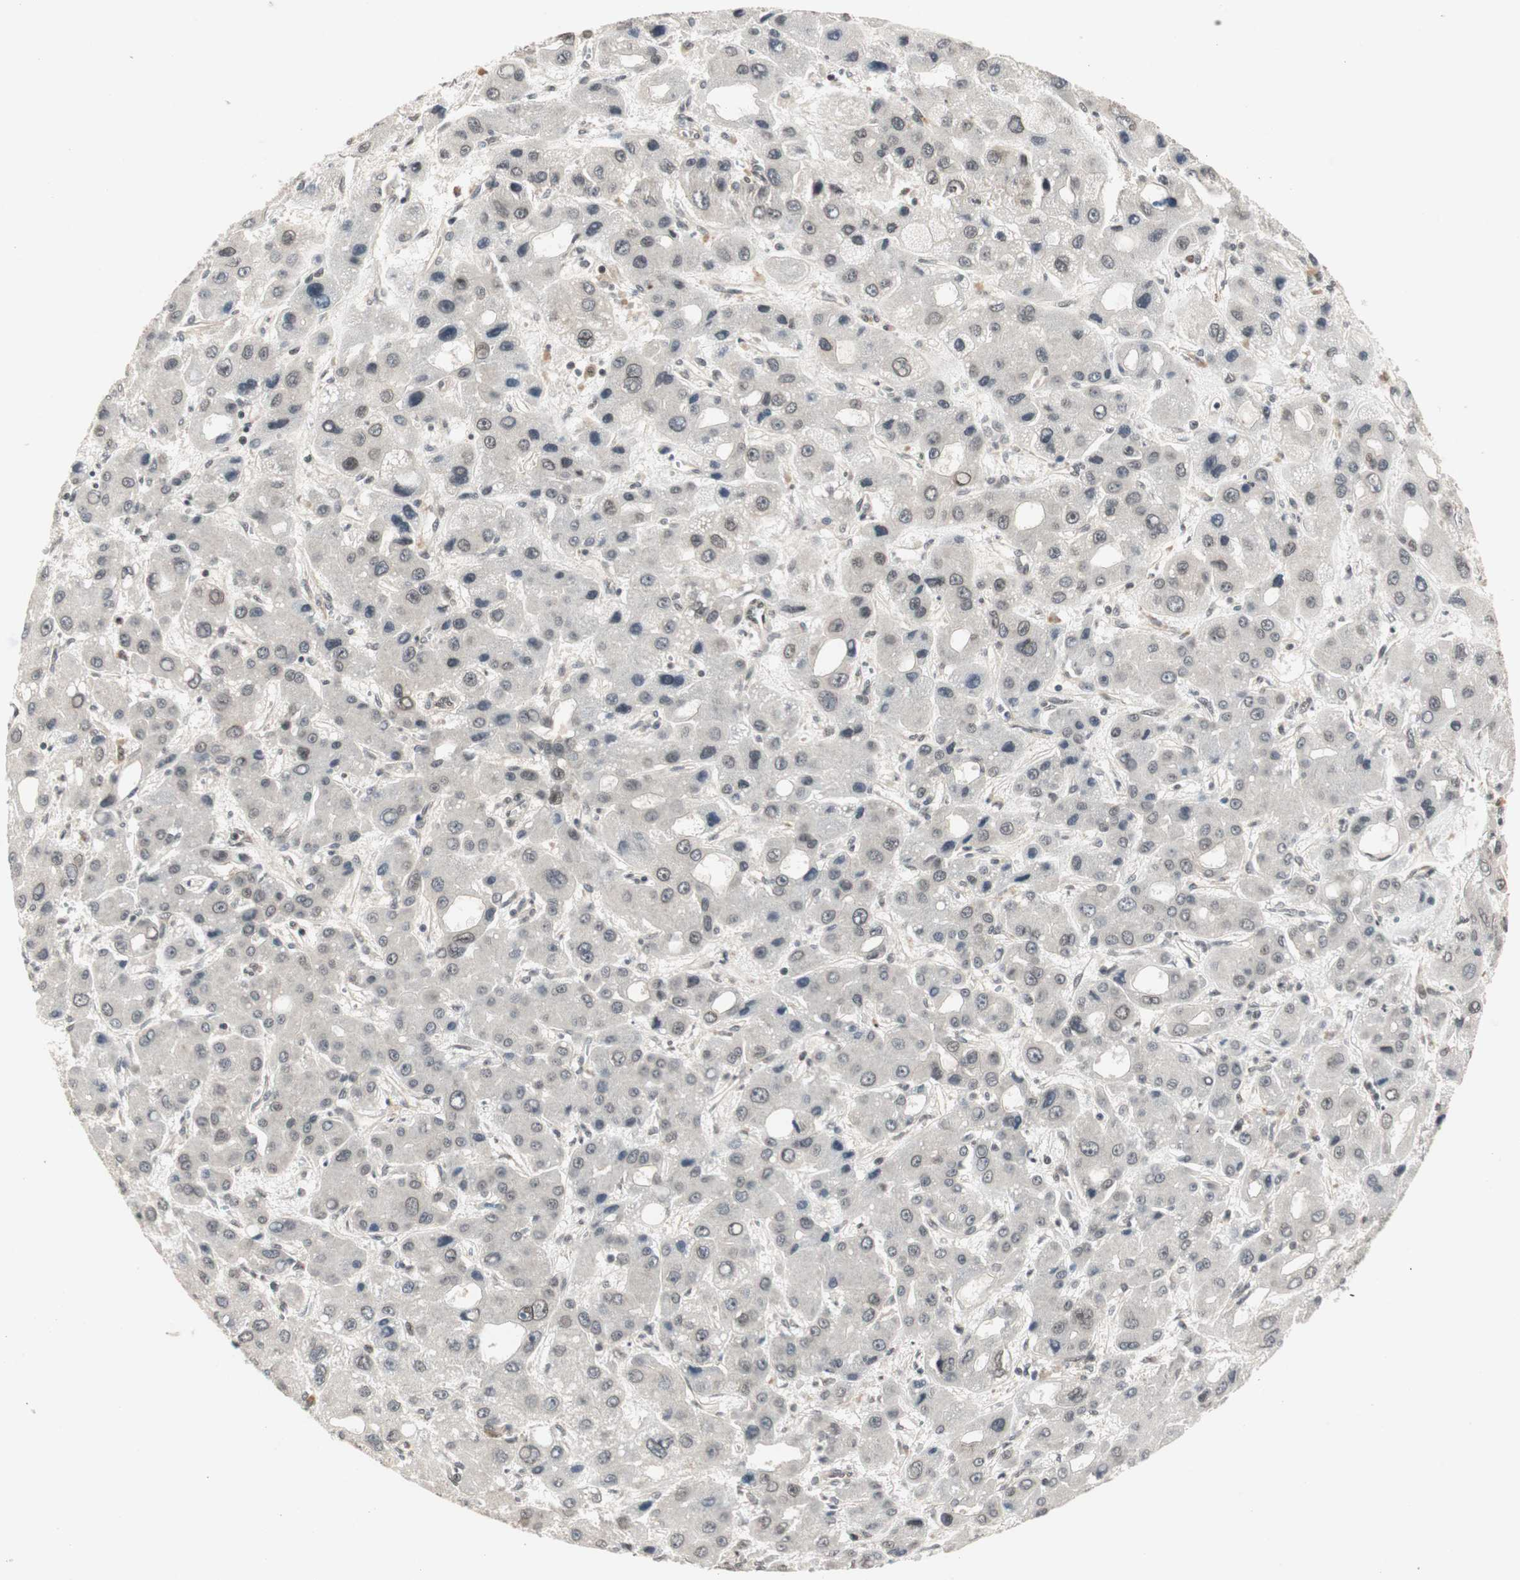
{"staining": {"intensity": "negative", "quantity": "none", "location": "none"}, "tissue": "liver cancer", "cell_type": "Tumor cells", "image_type": "cancer", "snomed": [{"axis": "morphology", "description": "Carcinoma, Hepatocellular, NOS"}, {"axis": "topography", "description": "Liver"}], "caption": "This is an immunohistochemistry histopathology image of human liver cancer (hepatocellular carcinoma). There is no staining in tumor cells.", "gene": "CSNK2B", "patient": {"sex": "male", "age": 55}}